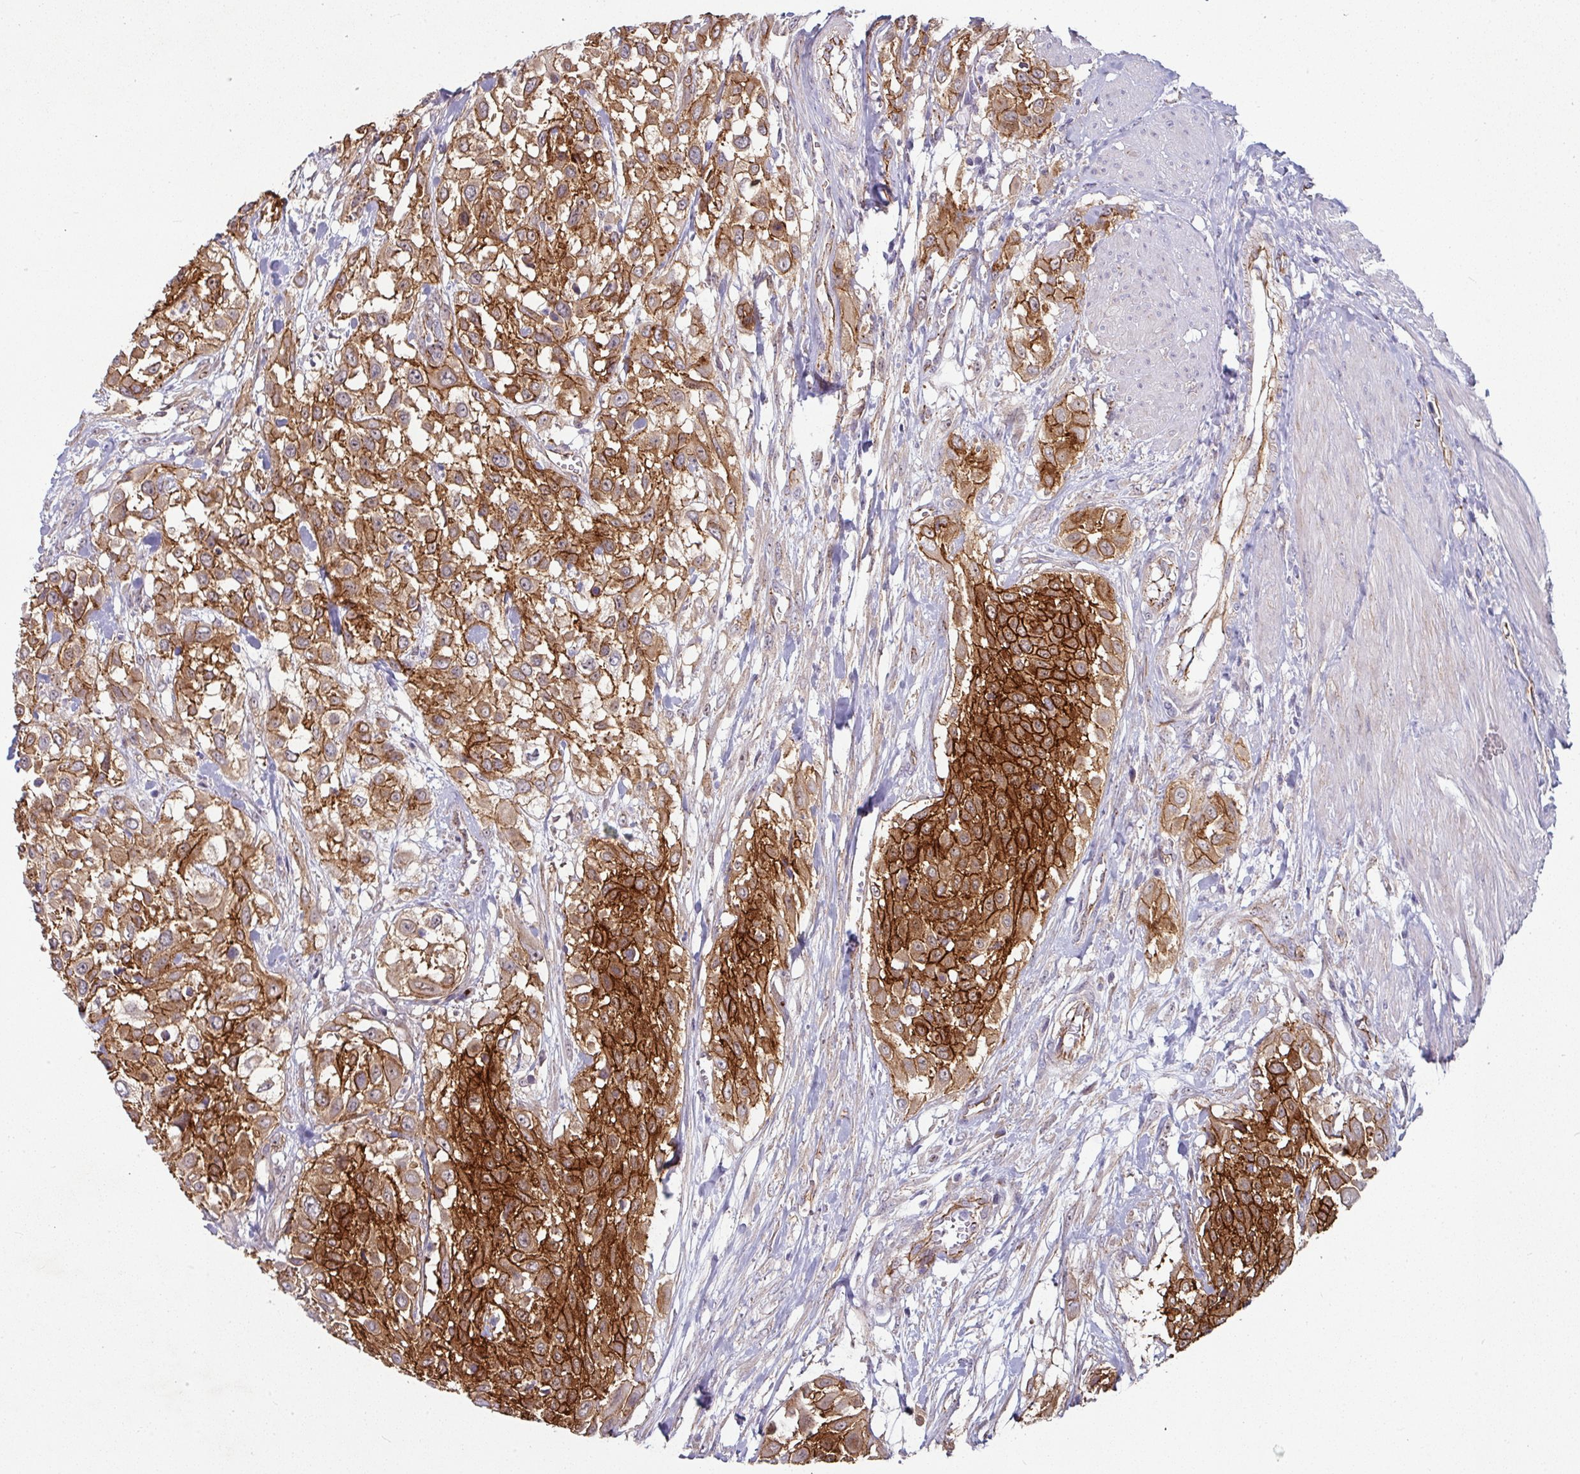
{"staining": {"intensity": "moderate", "quantity": ">75%", "location": "cytoplasmic/membranous"}, "tissue": "urothelial cancer", "cell_type": "Tumor cells", "image_type": "cancer", "snomed": [{"axis": "morphology", "description": "Urothelial carcinoma, High grade"}, {"axis": "topography", "description": "Urinary bladder"}], "caption": "Moderate cytoplasmic/membranous positivity for a protein is present in about >75% of tumor cells of urothelial cancer using IHC.", "gene": "JUP", "patient": {"sex": "male", "age": 57}}